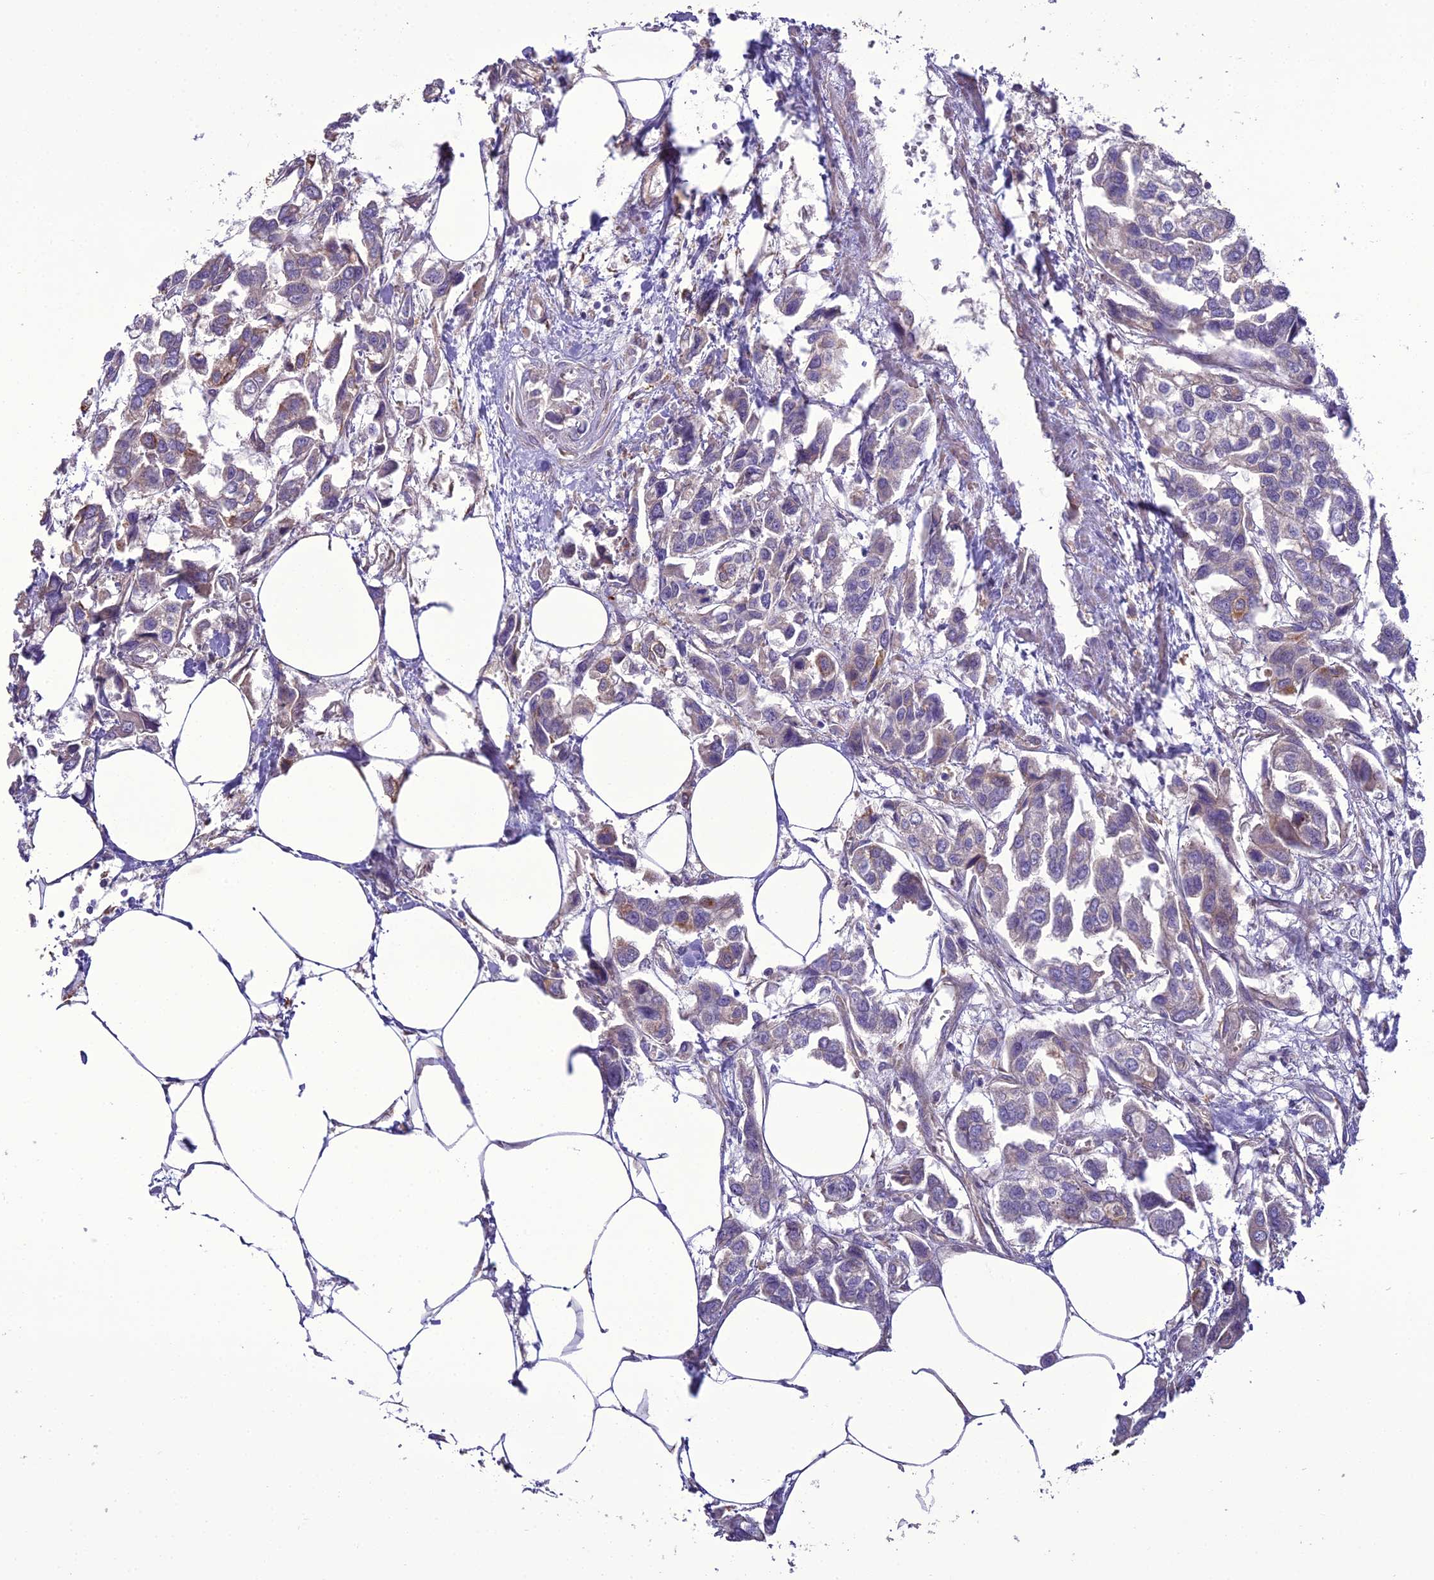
{"staining": {"intensity": "weak", "quantity": "<25%", "location": "cytoplasmic/membranous"}, "tissue": "urothelial cancer", "cell_type": "Tumor cells", "image_type": "cancer", "snomed": [{"axis": "morphology", "description": "Urothelial carcinoma, High grade"}, {"axis": "topography", "description": "Urinary bladder"}], "caption": "The micrograph reveals no staining of tumor cells in urothelial cancer.", "gene": "TBC1D24", "patient": {"sex": "male", "age": 67}}